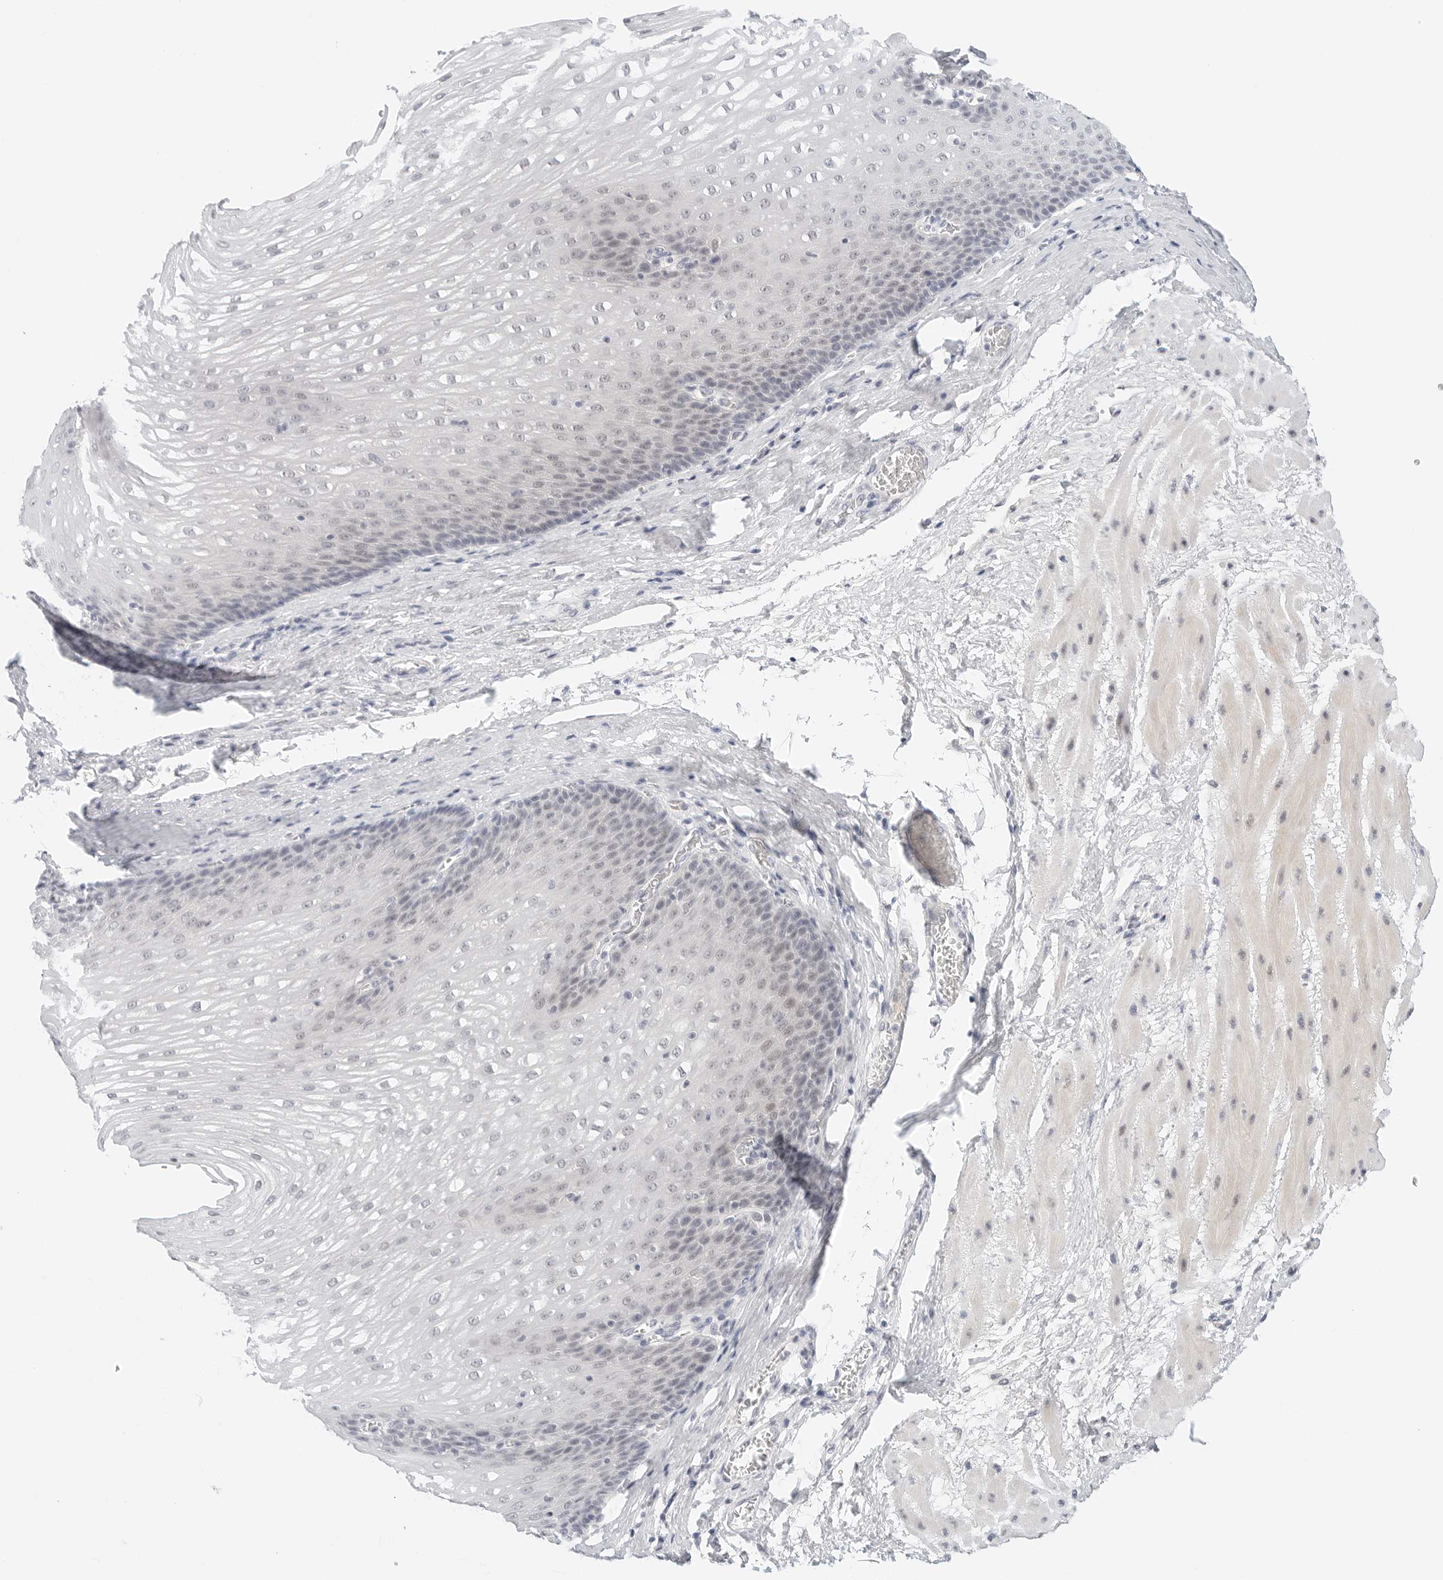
{"staining": {"intensity": "moderate", "quantity": "25%-75%", "location": "nuclear"}, "tissue": "esophagus", "cell_type": "Squamous epithelial cells", "image_type": "normal", "snomed": [{"axis": "morphology", "description": "Normal tissue, NOS"}, {"axis": "topography", "description": "Esophagus"}], "caption": "A micrograph showing moderate nuclear expression in about 25%-75% of squamous epithelial cells in unremarkable esophagus, as visualized by brown immunohistochemical staining.", "gene": "TSEN2", "patient": {"sex": "male", "age": 48}}